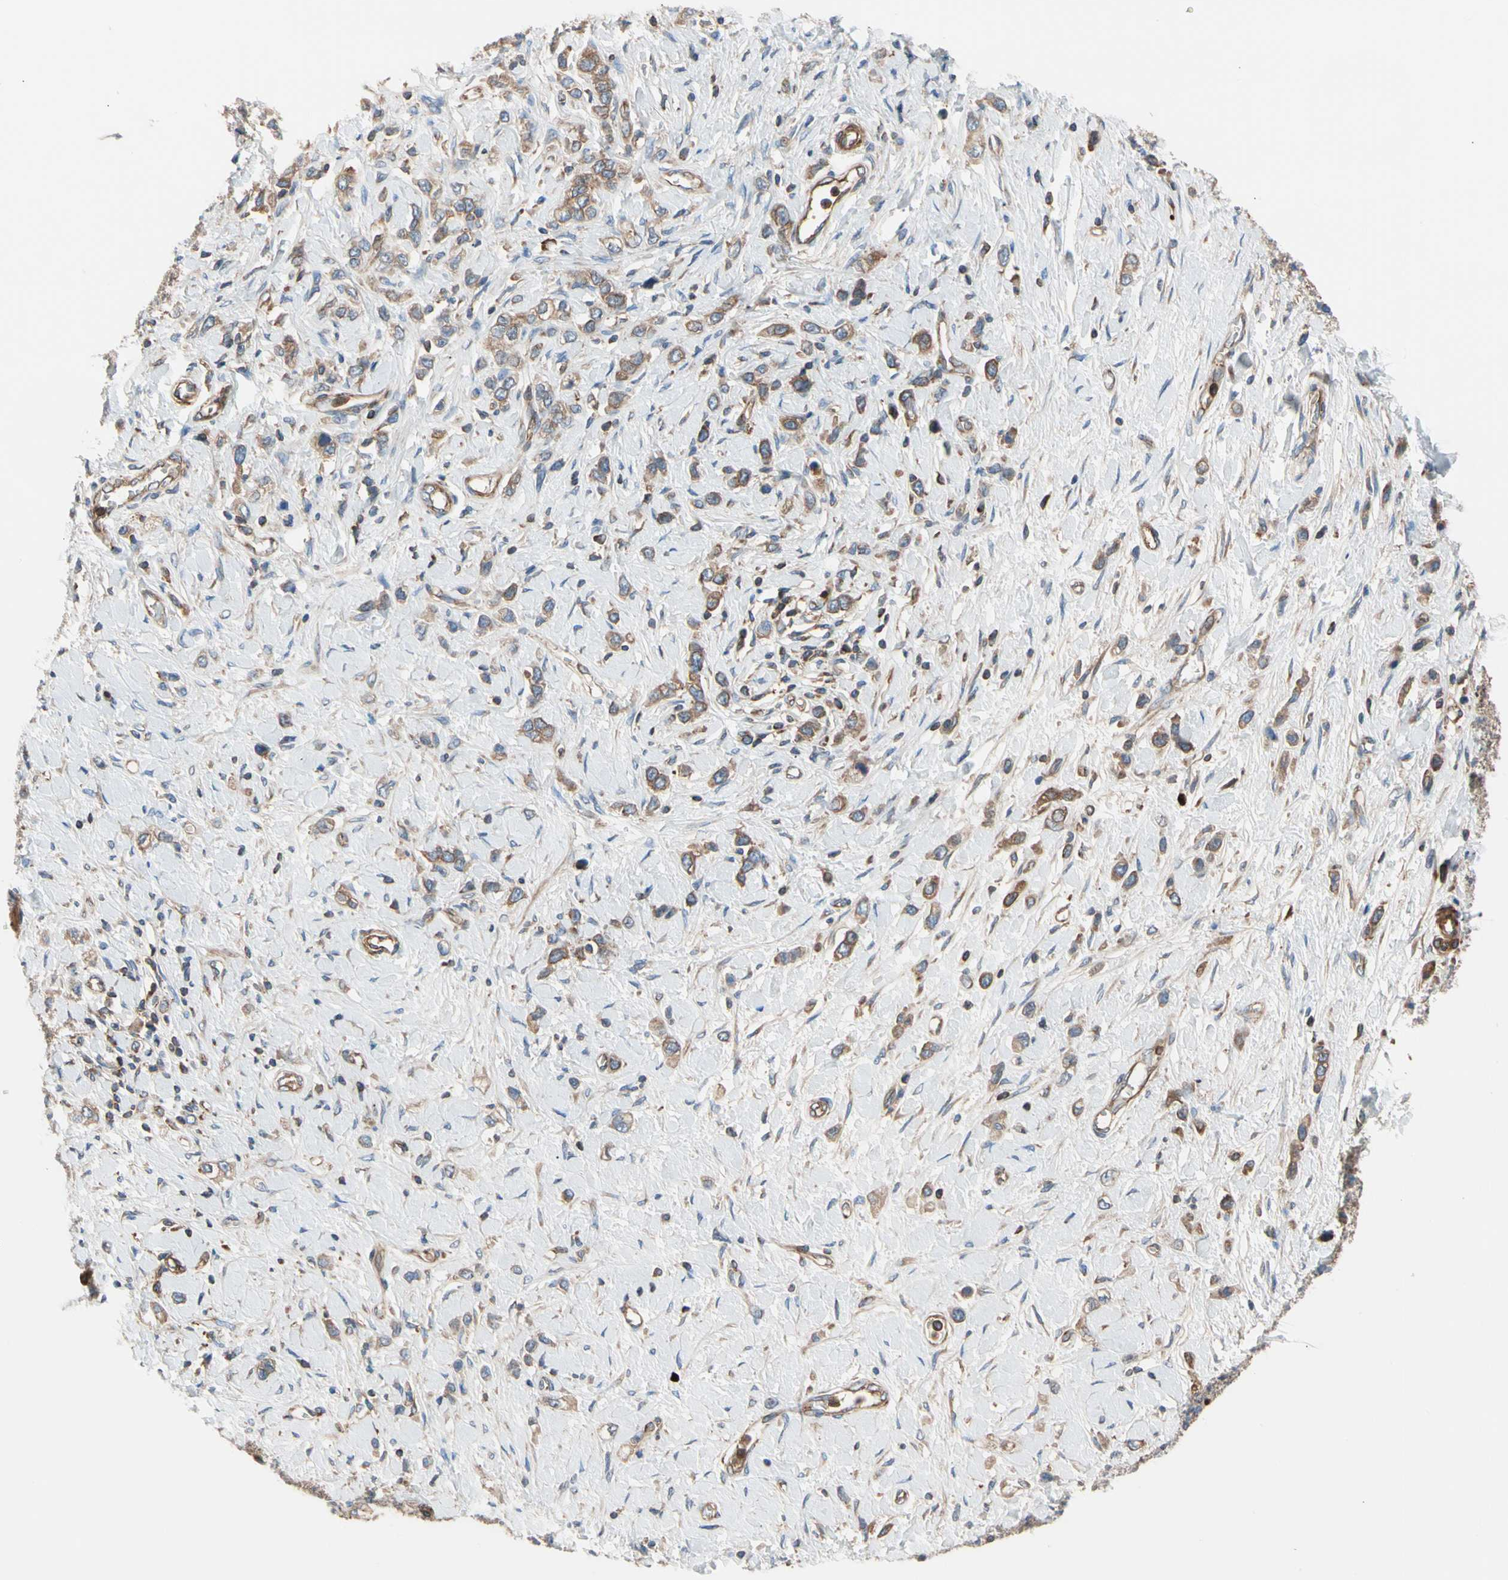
{"staining": {"intensity": "moderate", "quantity": ">75%", "location": "cytoplasmic/membranous"}, "tissue": "stomach cancer", "cell_type": "Tumor cells", "image_type": "cancer", "snomed": [{"axis": "morphology", "description": "Normal tissue, NOS"}, {"axis": "morphology", "description": "Adenocarcinoma, NOS"}, {"axis": "topography", "description": "Stomach, upper"}, {"axis": "topography", "description": "Stomach"}], "caption": "Stomach adenocarcinoma stained with a protein marker reveals moderate staining in tumor cells.", "gene": "ROCK1", "patient": {"sex": "female", "age": 65}}